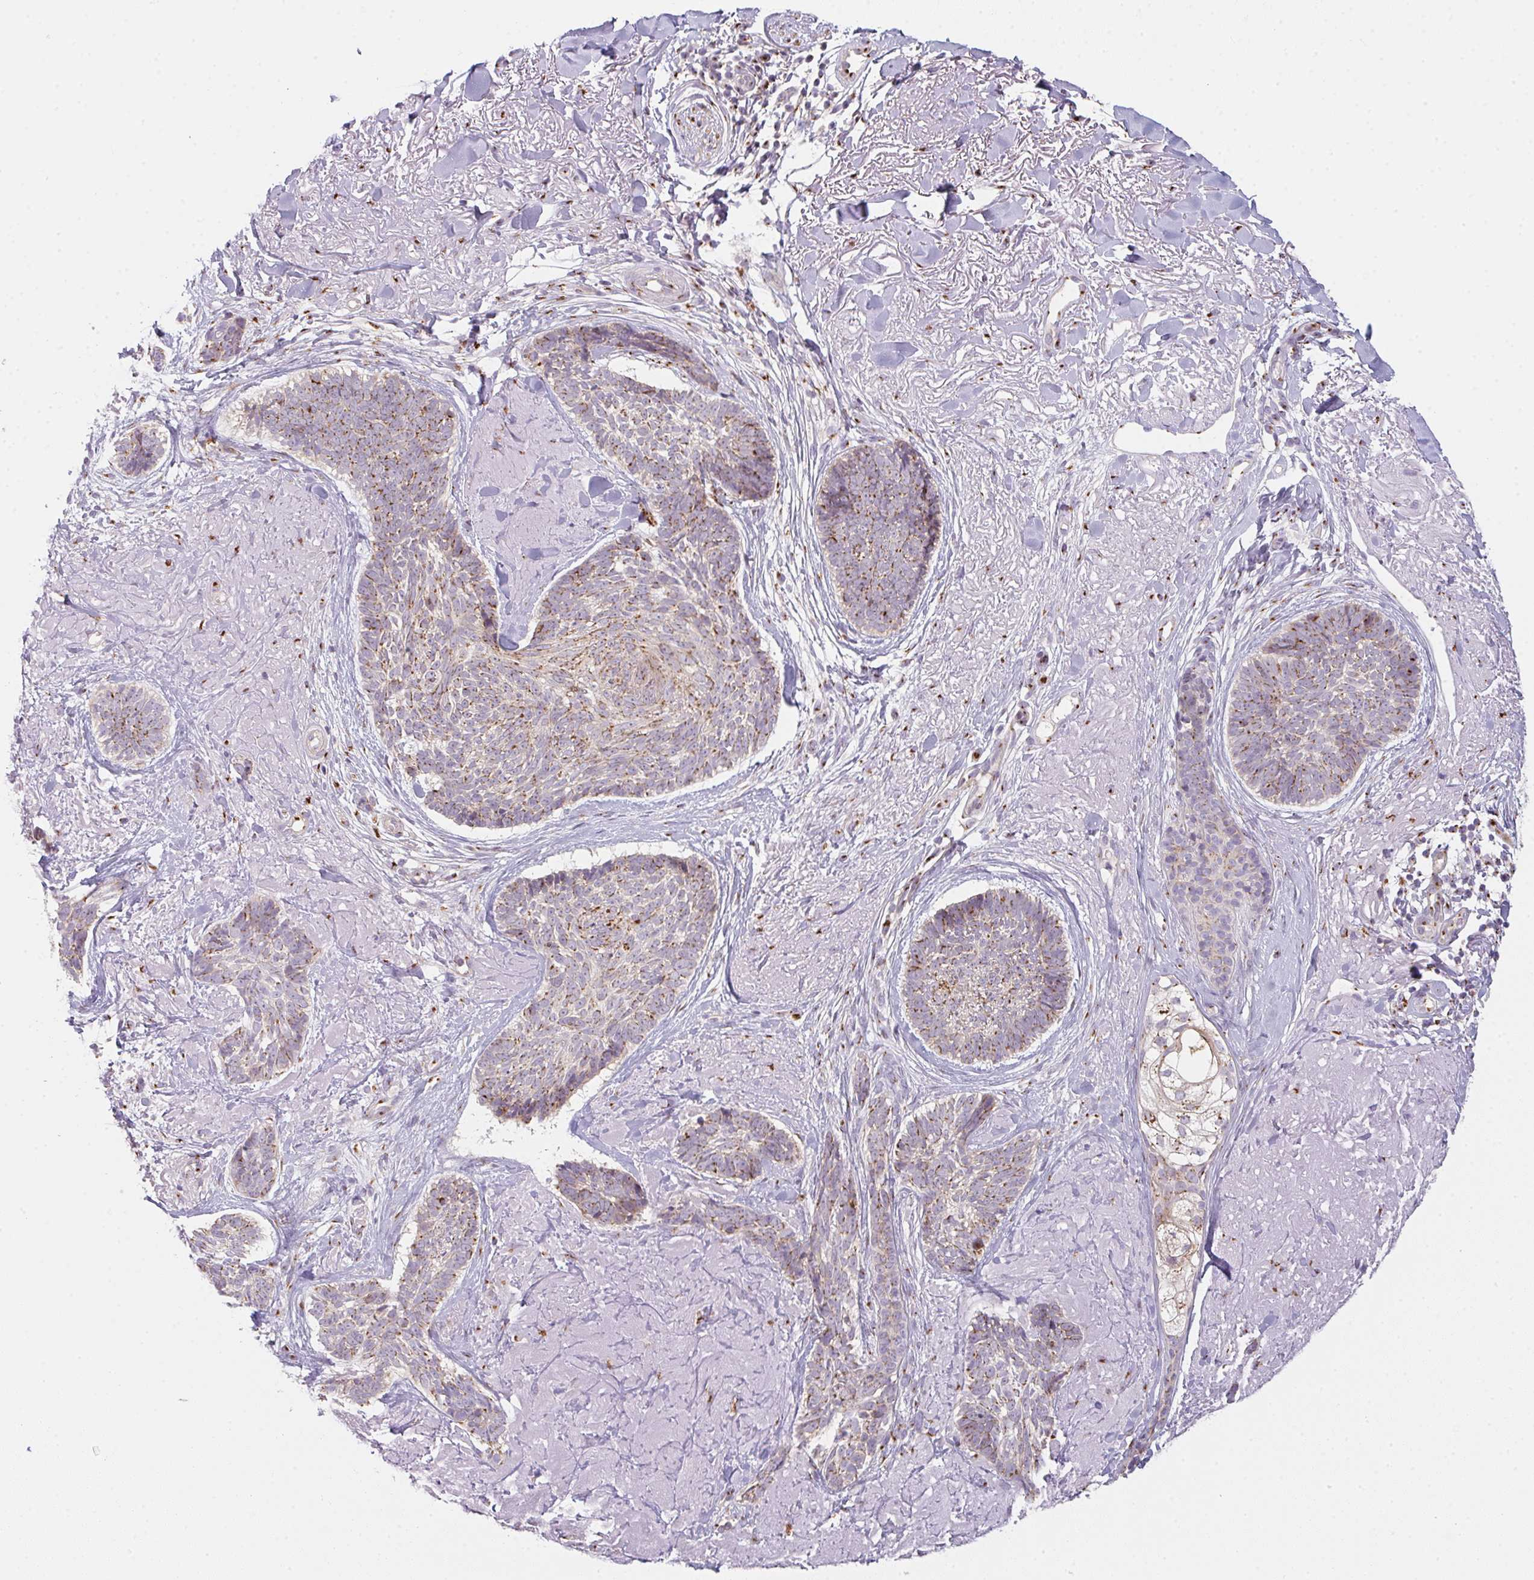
{"staining": {"intensity": "moderate", "quantity": ">75%", "location": "cytoplasmic/membranous"}, "tissue": "skin cancer", "cell_type": "Tumor cells", "image_type": "cancer", "snomed": [{"axis": "morphology", "description": "Basal cell carcinoma"}, {"axis": "topography", "description": "Skin"}, {"axis": "topography", "description": "Skin of face"}, {"axis": "topography", "description": "Skin of nose"}], "caption": "Immunohistochemical staining of human skin cancer displays moderate cytoplasmic/membranous protein expression in about >75% of tumor cells. (IHC, brightfield microscopy, high magnification).", "gene": "GVQW3", "patient": {"sex": "female", "age": 86}}